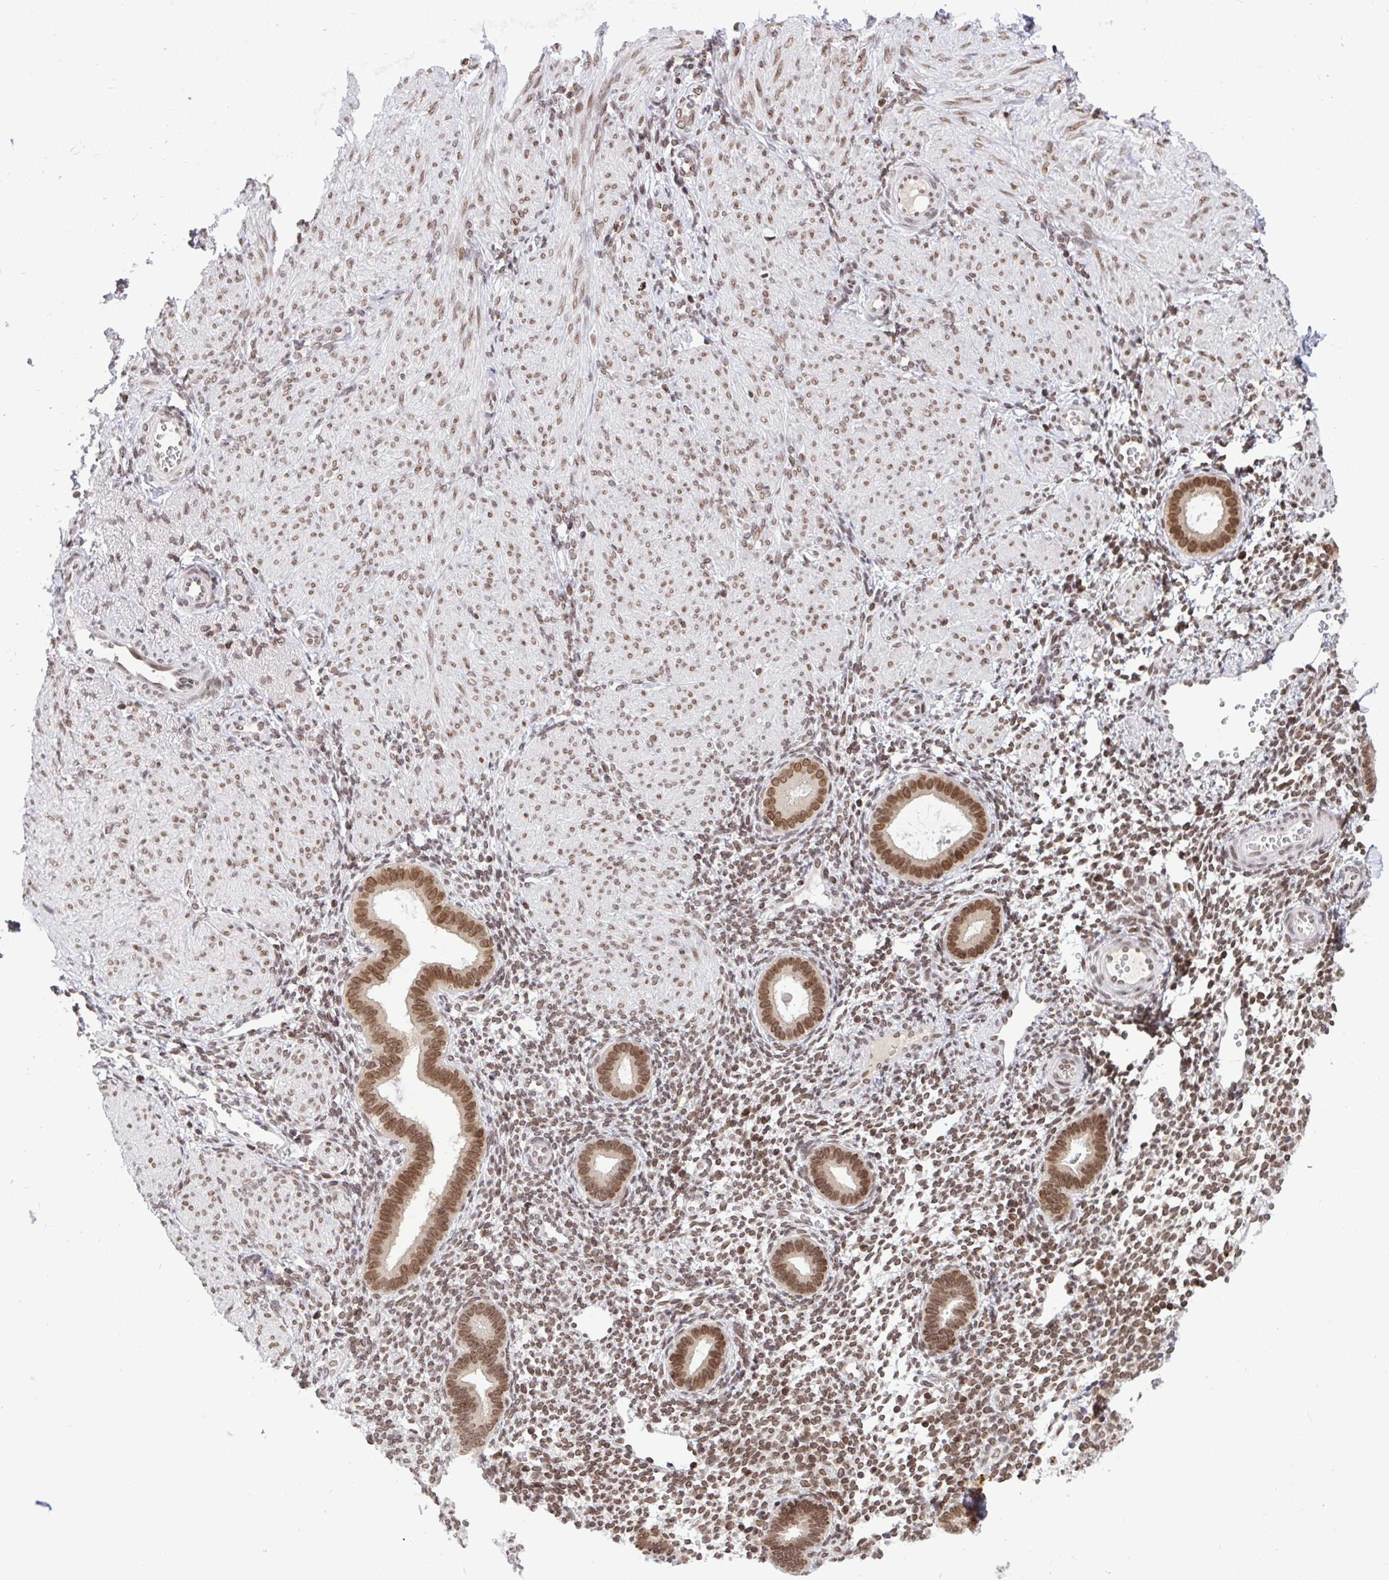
{"staining": {"intensity": "moderate", "quantity": "25%-75%", "location": "nuclear"}, "tissue": "endometrium", "cell_type": "Cells in endometrial stroma", "image_type": "normal", "snomed": [{"axis": "morphology", "description": "Normal tissue, NOS"}, {"axis": "topography", "description": "Endometrium"}], "caption": "Moderate nuclear expression for a protein is identified in about 25%-75% of cells in endometrial stroma of unremarkable endometrium using immunohistochemistry.", "gene": "JPT1", "patient": {"sex": "female", "age": 36}}